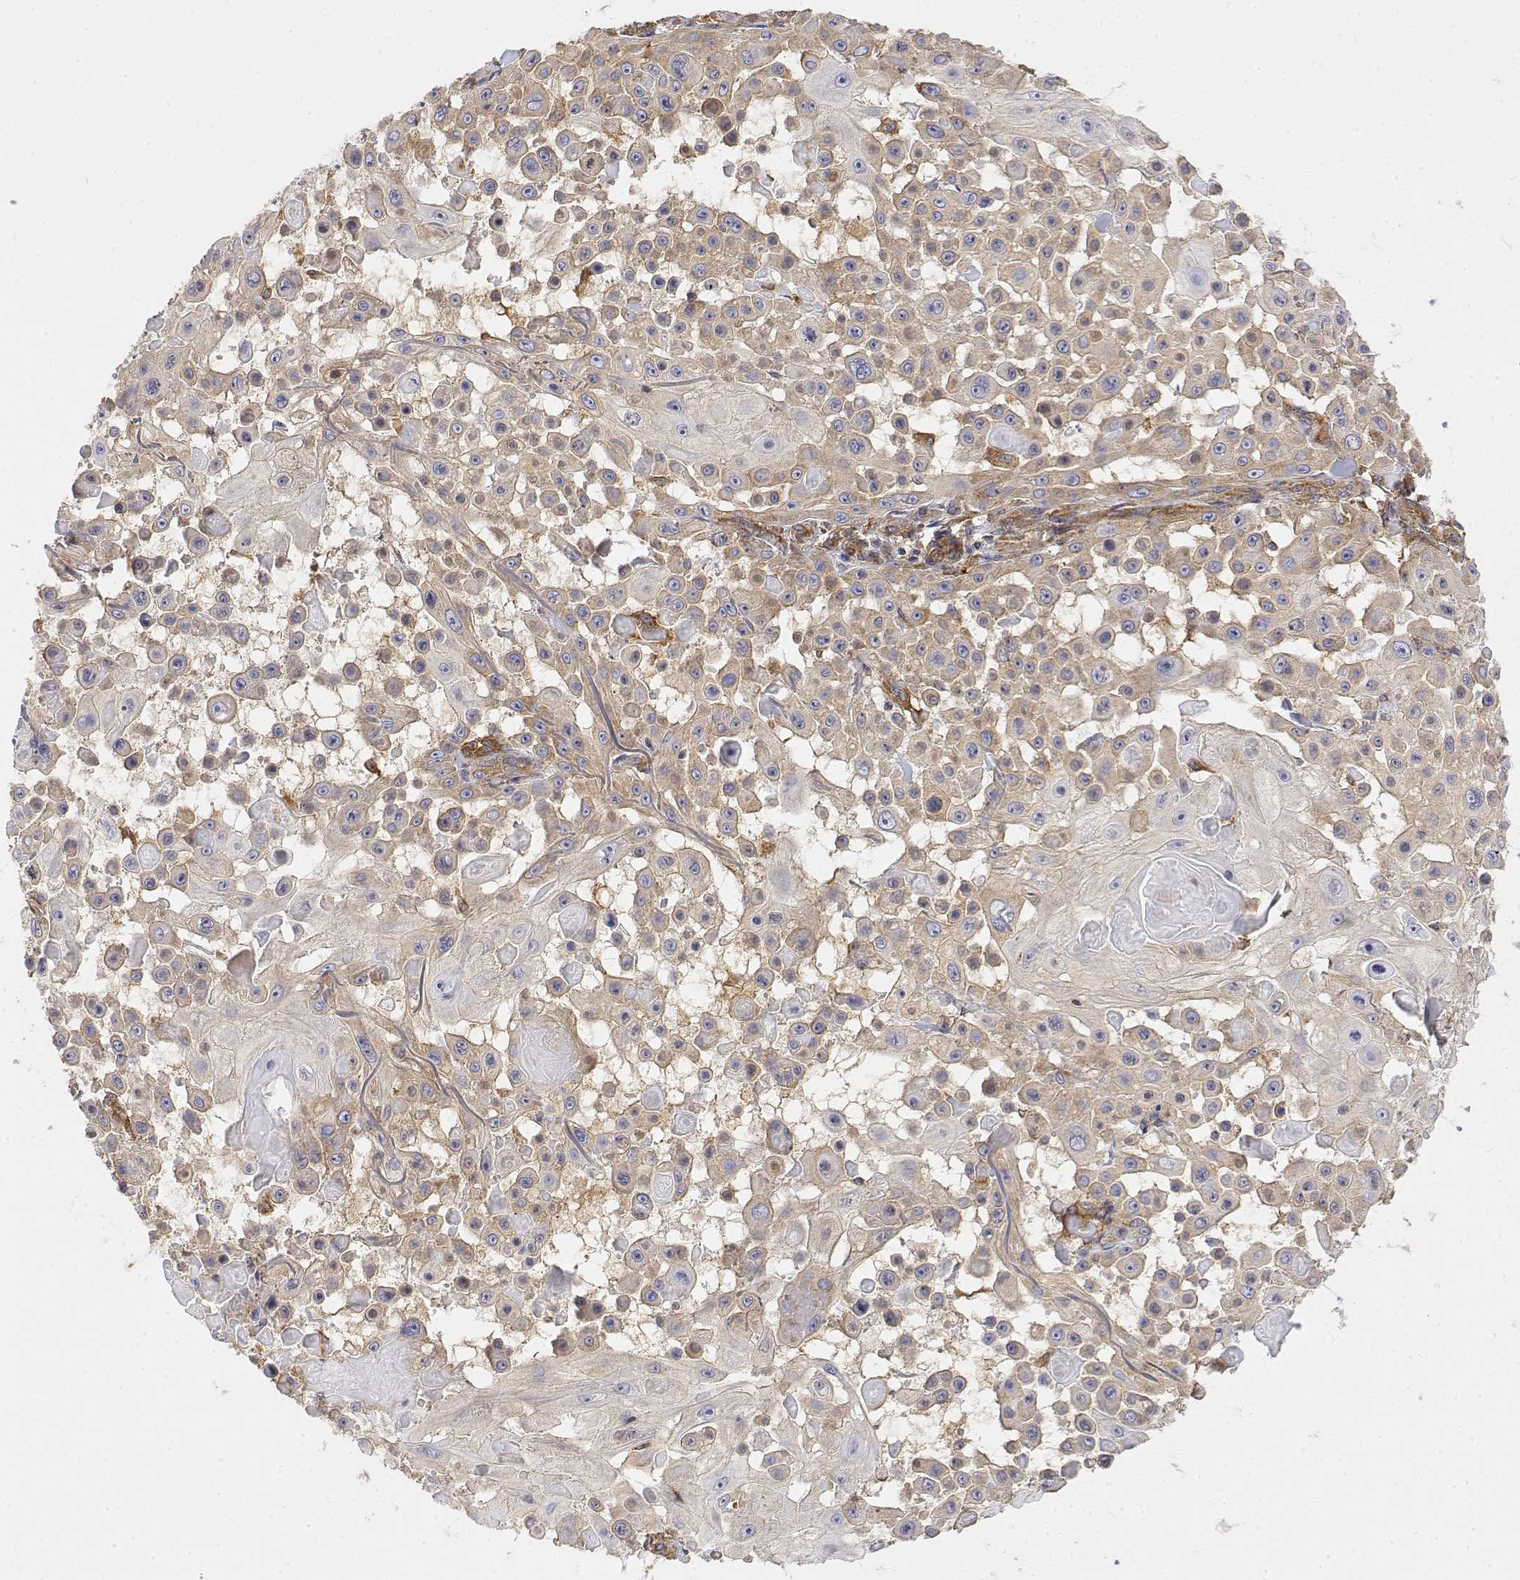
{"staining": {"intensity": "weak", "quantity": "25%-75%", "location": "cytoplasmic/membranous"}, "tissue": "skin cancer", "cell_type": "Tumor cells", "image_type": "cancer", "snomed": [{"axis": "morphology", "description": "Squamous cell carcinoma, NOS"}, {"axis": "topography", "description": "Skin"}], "caption": "Skin cancer stained with immunohistochemistry exhibits weak cytoplasmic/membranous staining in about 25%-75% of tumor cells.", "gene": "PACSIN2", "patient": {"sex": "male", "age": 91}}